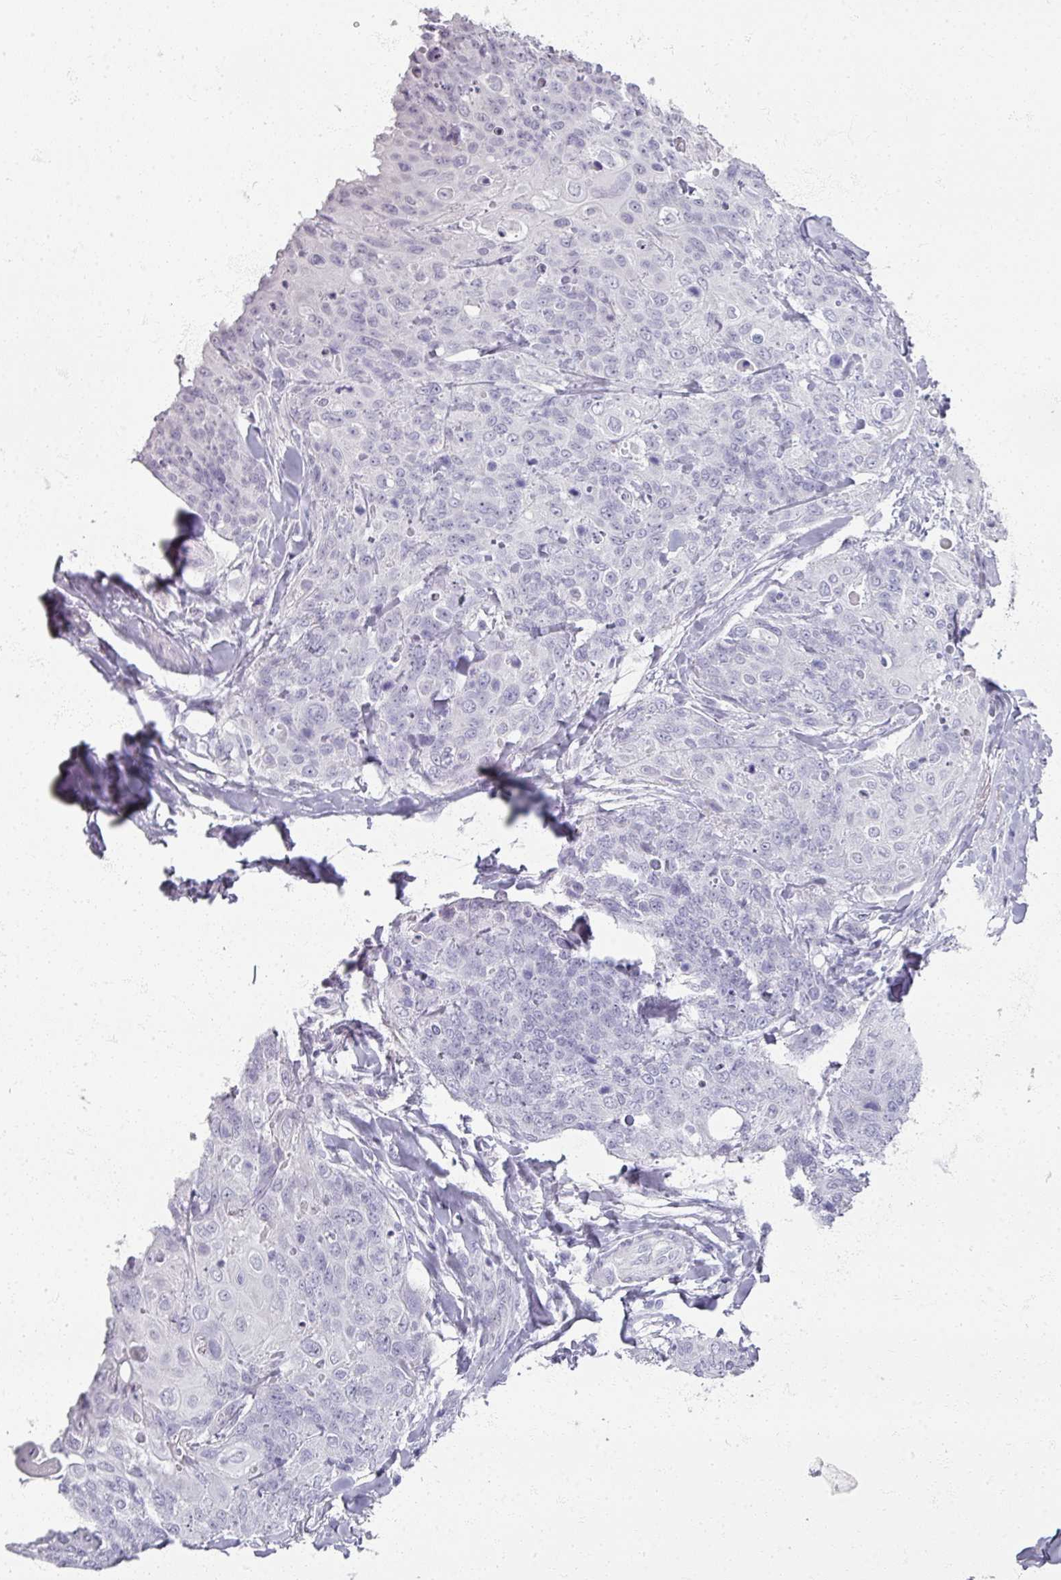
{"staining": {"intensity": "negative", "quantity": "none", "location": "none"}, "tissue": "skin cancer", "cell_type": "Tumor cells", "image_type": "cancer", "snomed": [{"axis": "morphology", "description": "Squamous cell carcinoma, NOS"}, {"axis": "topography", "description": "Skin"}, {"axis": "topography", "description": "Vulva"}], "caption": "Immunohistochemistry (IHC) image of neoplastic tissue: skin cancer (squamous cell carcinoma) stained with DAB (3,3'-diaminobenzidine) shows no significant protein positivity in tumor cells.", "gene": "RFPL2", "patient": {"sex": "female", "age": 85}}